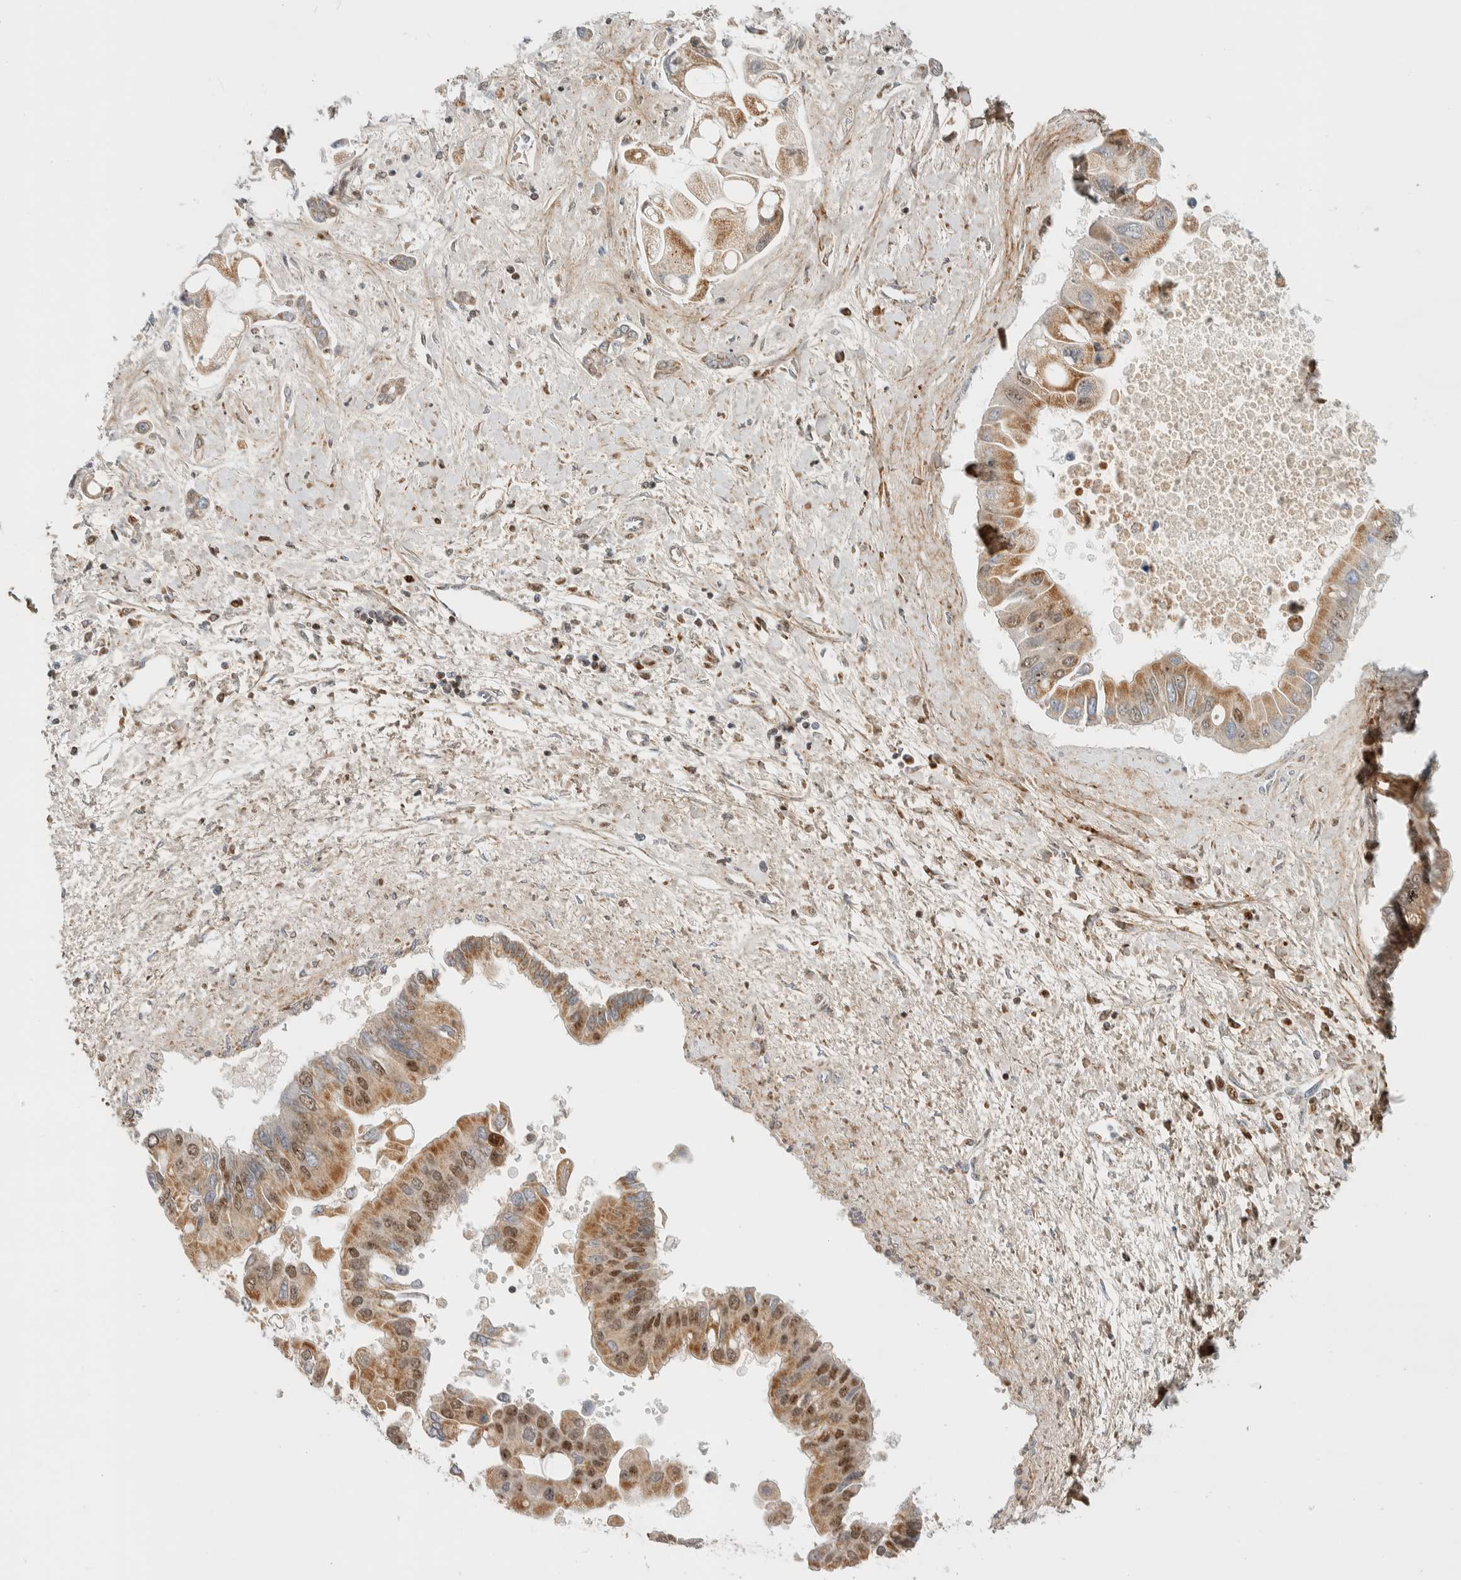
{"staining": {"intensity": "moderate", "quantity": ">75%", "location": "cytoplasmic/membranous,nuclear"}, "tissue": "liver cancer", "cell_type": "Tumor cells", "image_type": "cancer", "snomed": [{"axis": "morphology", "description": "Cholangiocarcinoma"}, {"axis": "topography", "description": "Liver"}], "caption": "Protein staining displays moderate cytoplasmic/membranous and nuclear expression in about >75% of tumor cells in liver cholangiocarcinoma. The staining was performed using DAB (3,3'-diaminobenzidine), with brown indicating positive protein expression. Nuclei are stained blue with hematoxylin.", "gene": "TSPAN32", "patient": {"sex": "male", "age": 50}}